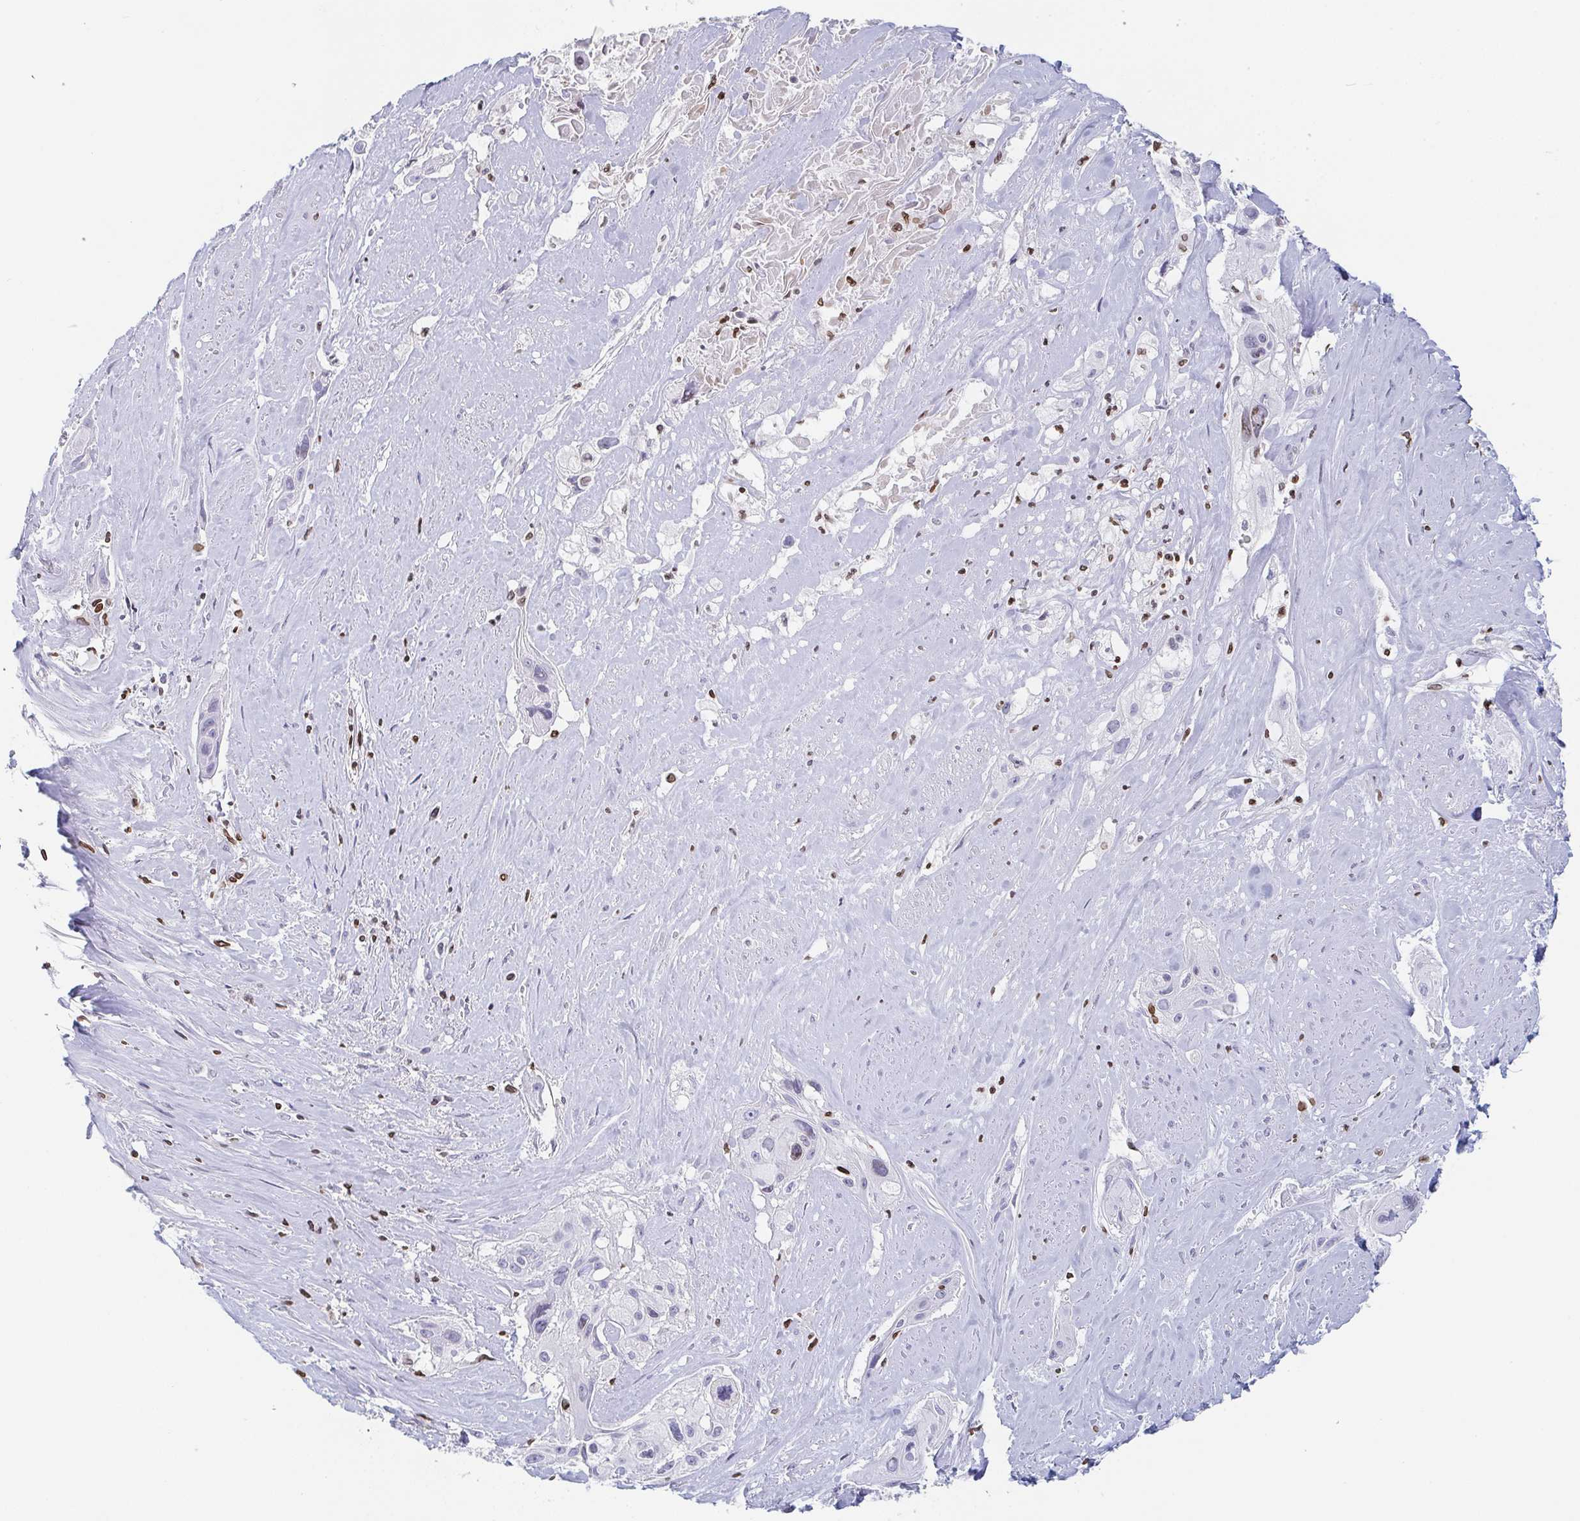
{"staining": {"intensity": "negative", "quantity": "none", "location": "none"}, "tissue": "cervical cancer", "cell_type": "Tumor cells", "image_type": "cancer", "snomed": [{"axis": "morphology", "description": "Squamous cell carcinoma, NOS"}, {"axis": "topography", "description": "Cervix"}], "caption": "The photomicrograph shows no staining of tumor cells in cervical squamous cell carcinoma.", "gene": "BTBD7", "patient": {"sex": "female", "age": 49}}